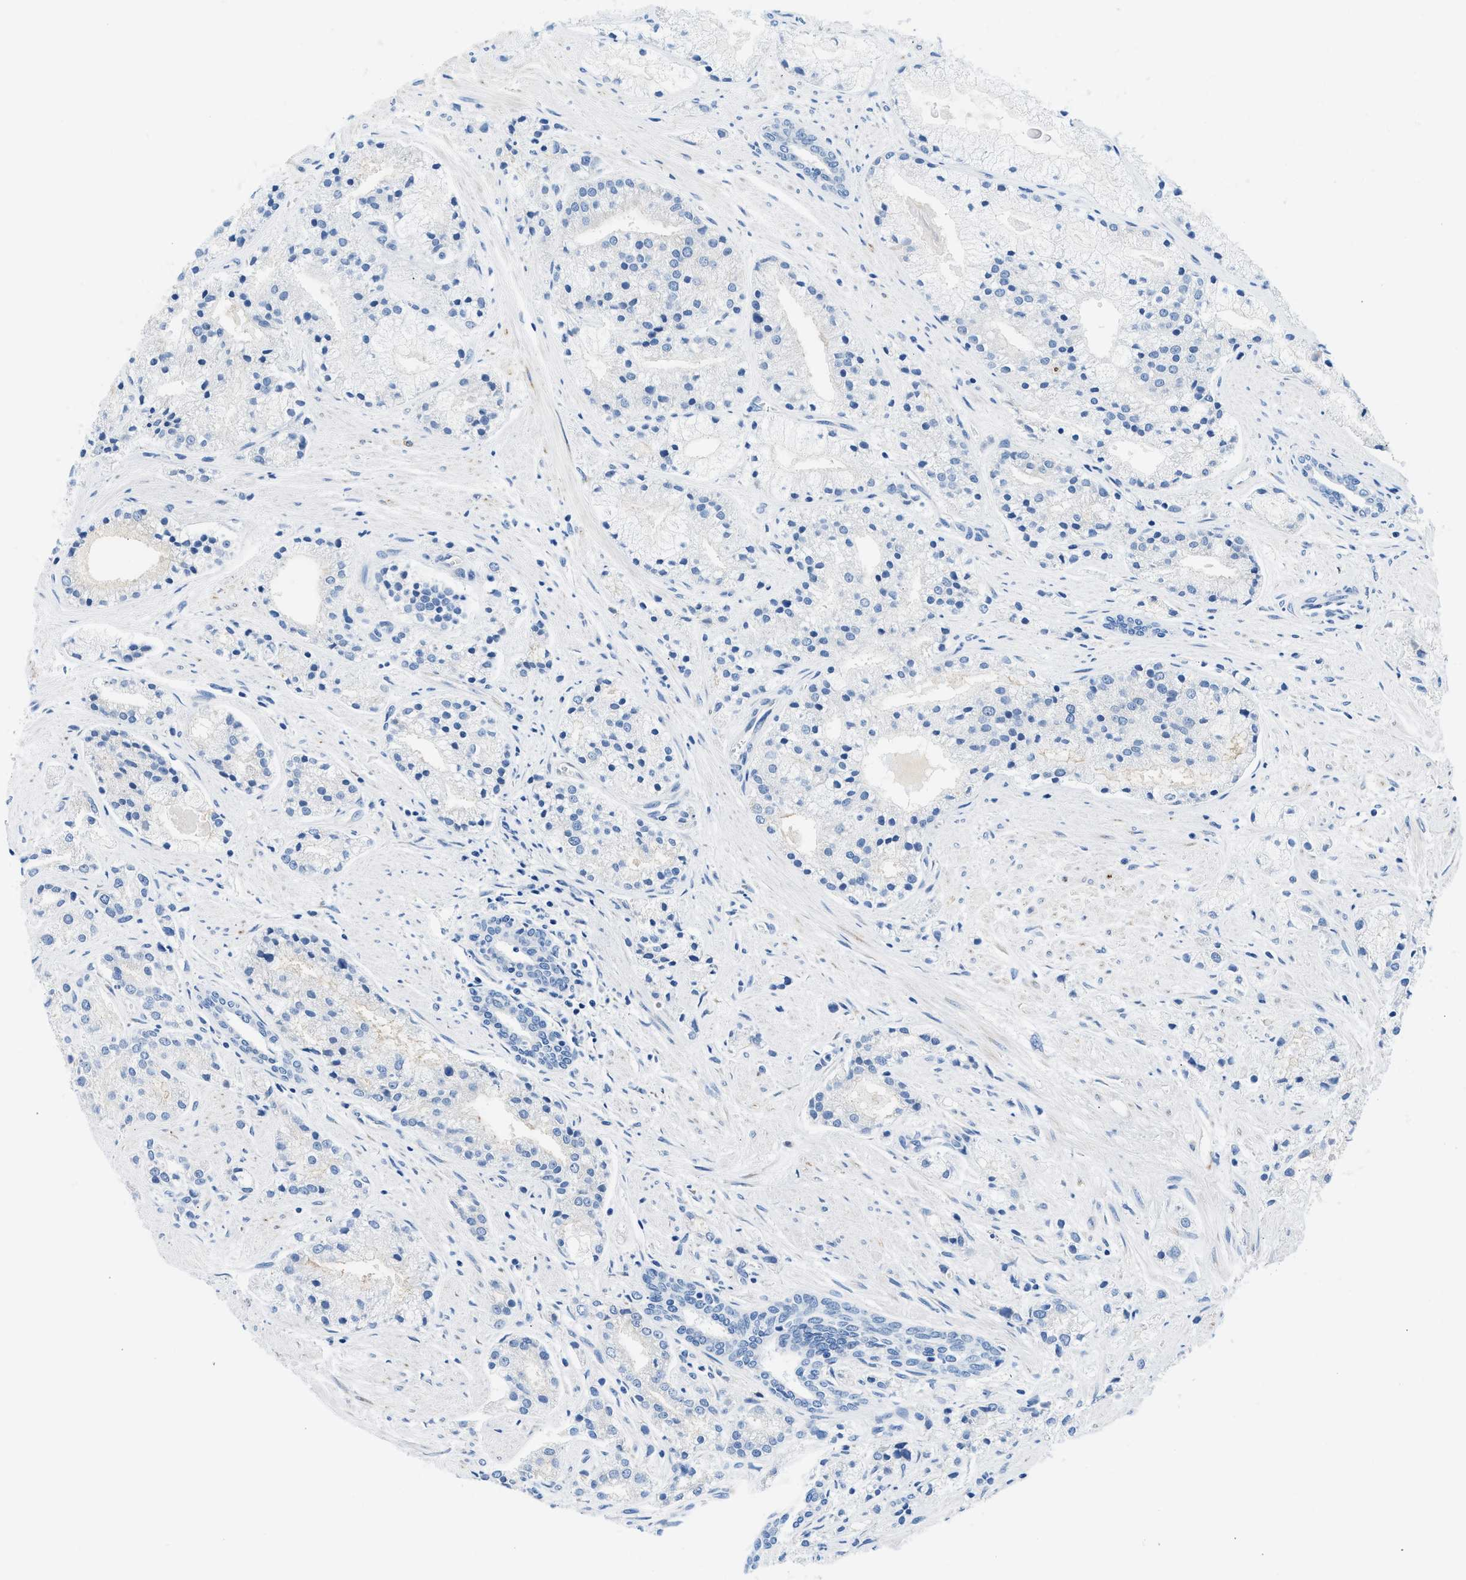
{"staining": {"intensity": "negative", "quantity": "none", "location": "none"}, "tissue": "prostate cancer", "cell_type": "Tumor cells", "image_type": "cancer", "snomed": [{"axis": "morphology", "description": "Adenocarcinoma, High grade"}, {"axis": "topography", "description": "Prostate"}], "caption": "An image of human adenocarcinoma (high-grade) (prostate) is negative for staining in tumor cells.", "gene": "BNC2", "patient": {"sex": "male", "age": 50}}